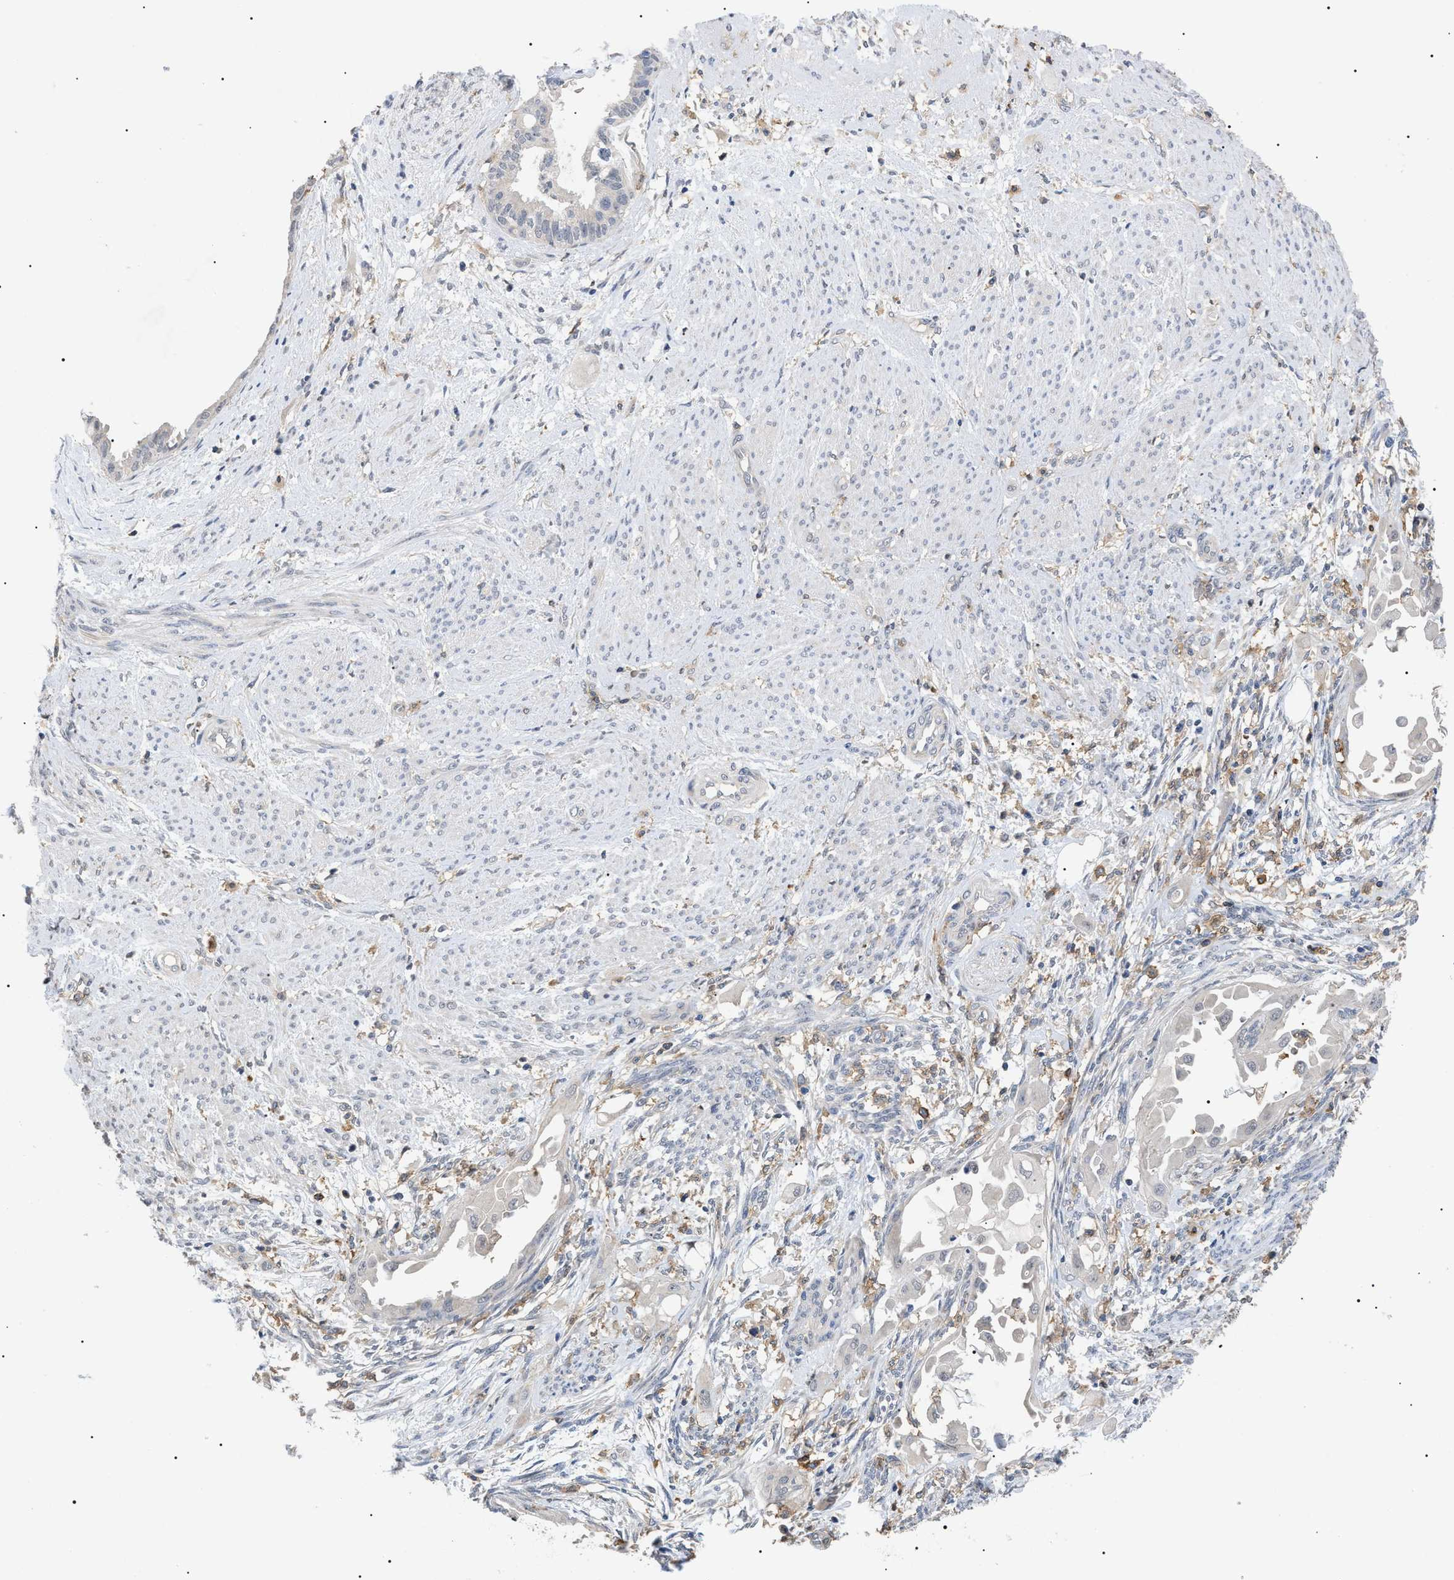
{"staining": {"intensity": "negative", "quantity": "none", "location": "none"}, "tissue": "cervical cancer", "cell_type": "Tumor cells", "image_type": "cancer", "snomed": [{"axis": "morphology", "description": "Normal tissue, NOS"}, {"axis": "morphology", "description": "Adenocarcinoma, NOS"}, {"axis": "topography", "description": "Cervix"}, {"axis": "topography", "description": "Endometrium"}], "caption": "Tumor cells show no significant protein staining in cervical cancer.", "gene": "CD300A", "patient": {"sex": "female", "age": 86}}